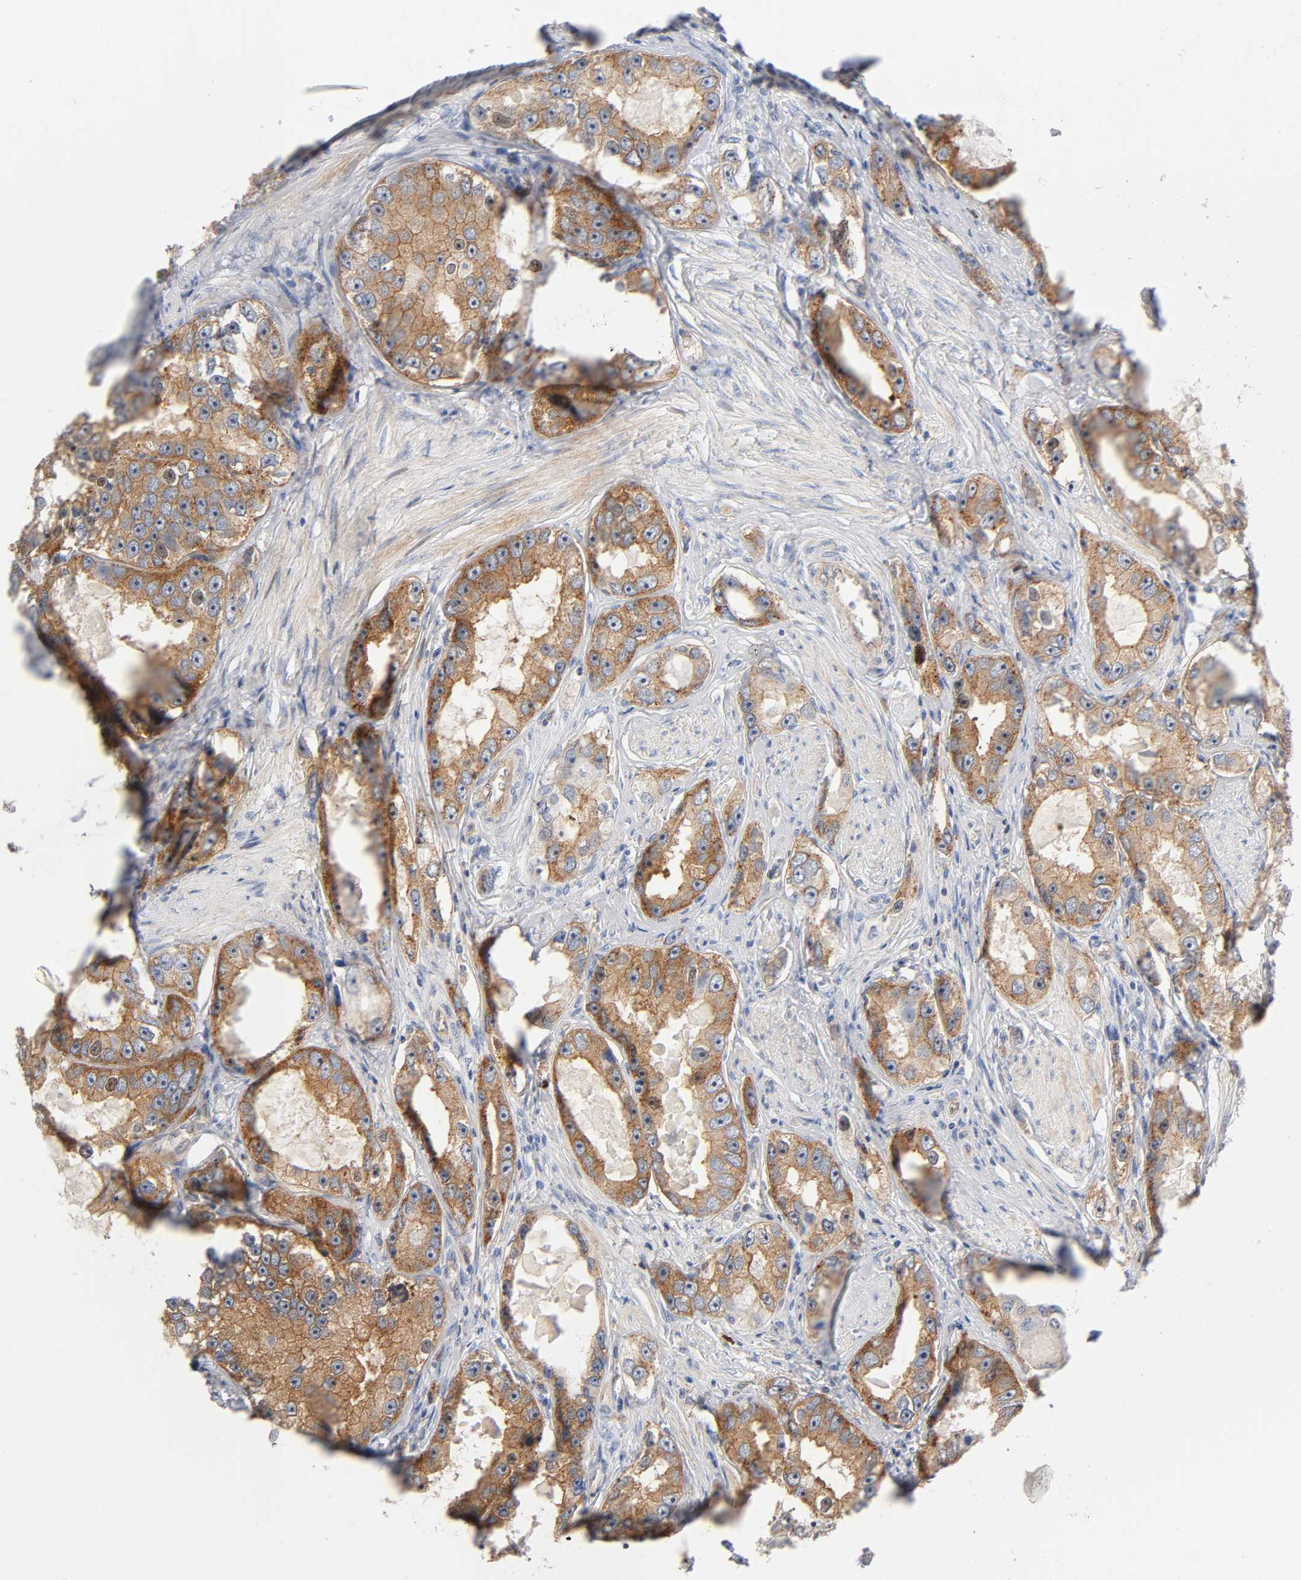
{"staining": {"intensity": "strong", "quantity": ">75%", "location": "cytoplasmic/membranous"}, "tissue": "prostate cancer", "cell_type": "Tumor cells", "image_type": "cancer", "snomed": [{"axis": "morphology", "description": "Adenocarcinoma, High grade"}, {"axis": "topography", "description": "Prostate"}], "caption": "Prostate cancer was stained to show a protein in brown. There is high levels of strong cytoplasmic/membranous staining in approximately >75% of tumor cells.", "gene": "CD2AP", "patient": {"sex": "male", "age": 63}}